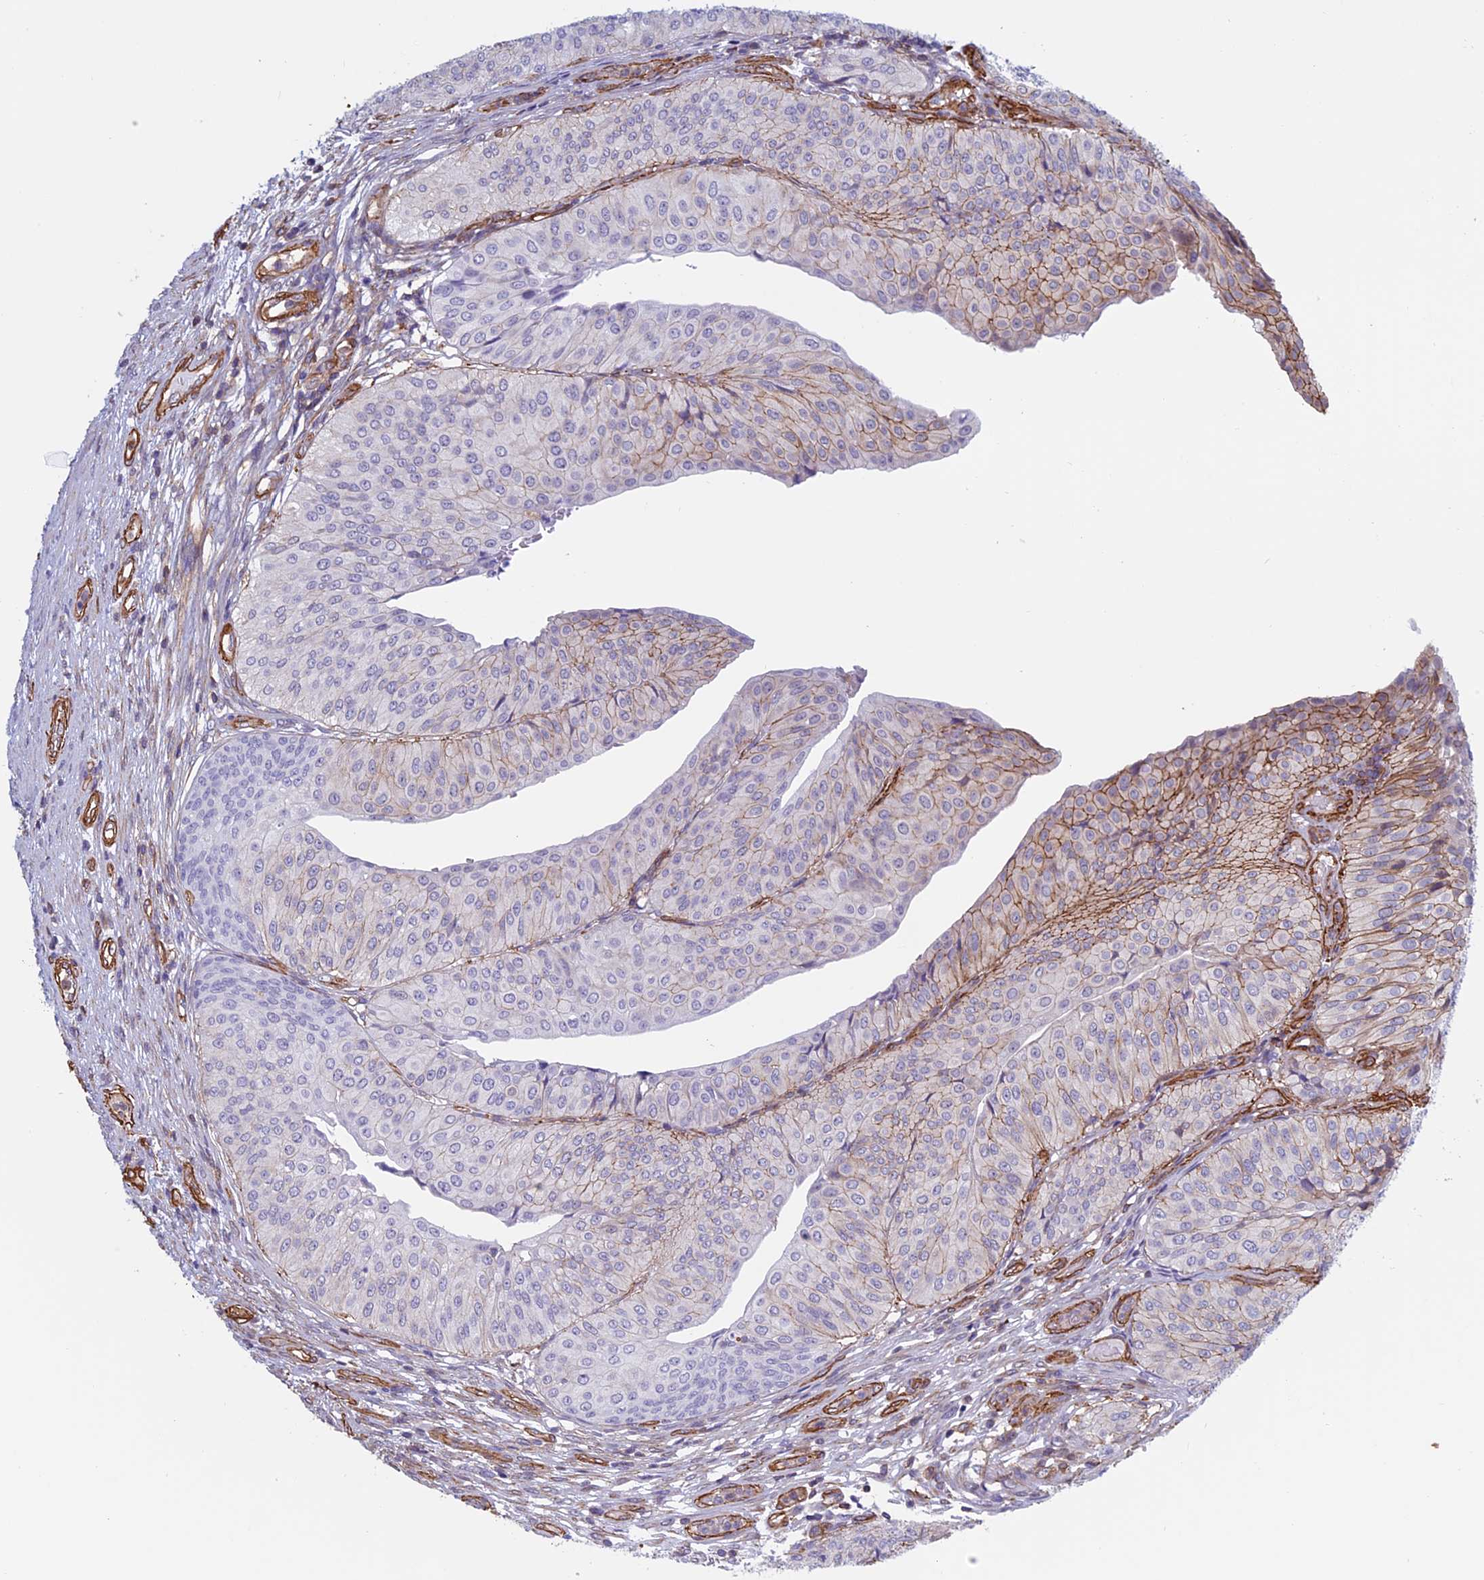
{"staining": {"intensity": "moderate", "quantity": "<25%", "location": "cytoplasmic/membranous"}, "tissue": "urothelial cancer", "cell_type": "Tumor cells", "image_type": "cancer", "snomed": [{"axis": "morphology", "description": "Urothelial carcinoma, Low grade"}, {"axis": "topography", "description": "Urinary bladder"}], "caption": "Immunohistochemical staining of urothelial cancer exhibits low levels of moderate cytoplasmic/membranous staining in approximately <25% of tumor cells. The protein of interest is shown in brown color, while the nuclei are stained blue.", "gene": "ANGPTL2", "patient": {"sex": "male", "age": 67}}